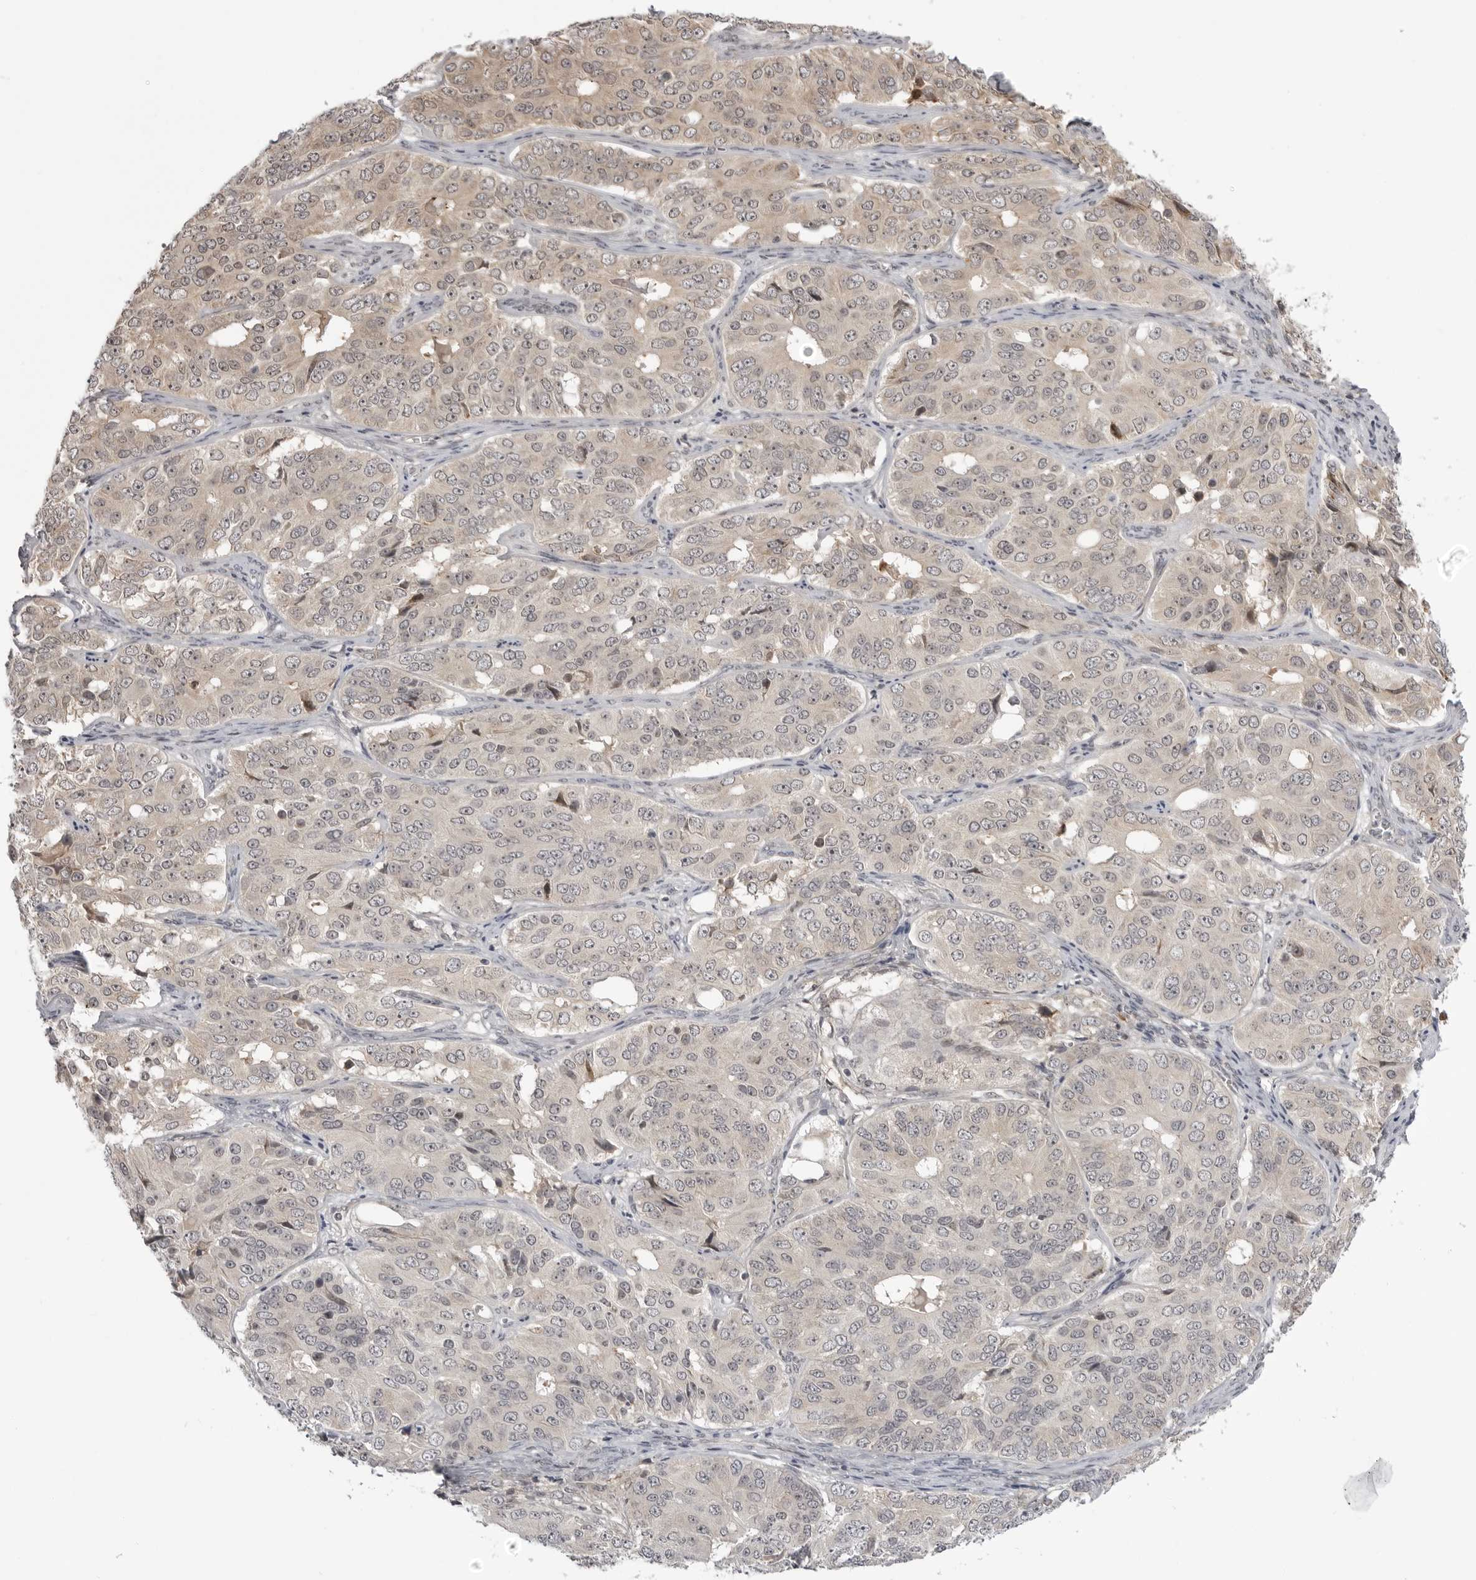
{"staining": {"intensity": "weak", "quantity": "<25%", "location": "cytoplasmic/membranous"}, "tissue": "ovarian cancer", "cell_type": "Tumor cells", "image_type": "cancer", "snomed": [{"axis": "morphology", "description": "Carcinoma, endometroid"}, {"axis": "topography", "description": "Ovary"}], "caption": "Ovarian cancer (endometroid carcinoma) was stained to show a protein in brown. There is no significant positivity in tumor cells. (DAB immunohistochemistry, high magnification).", "gene": "PTK2B", "patient": {"sex": "female", "age": 51}}